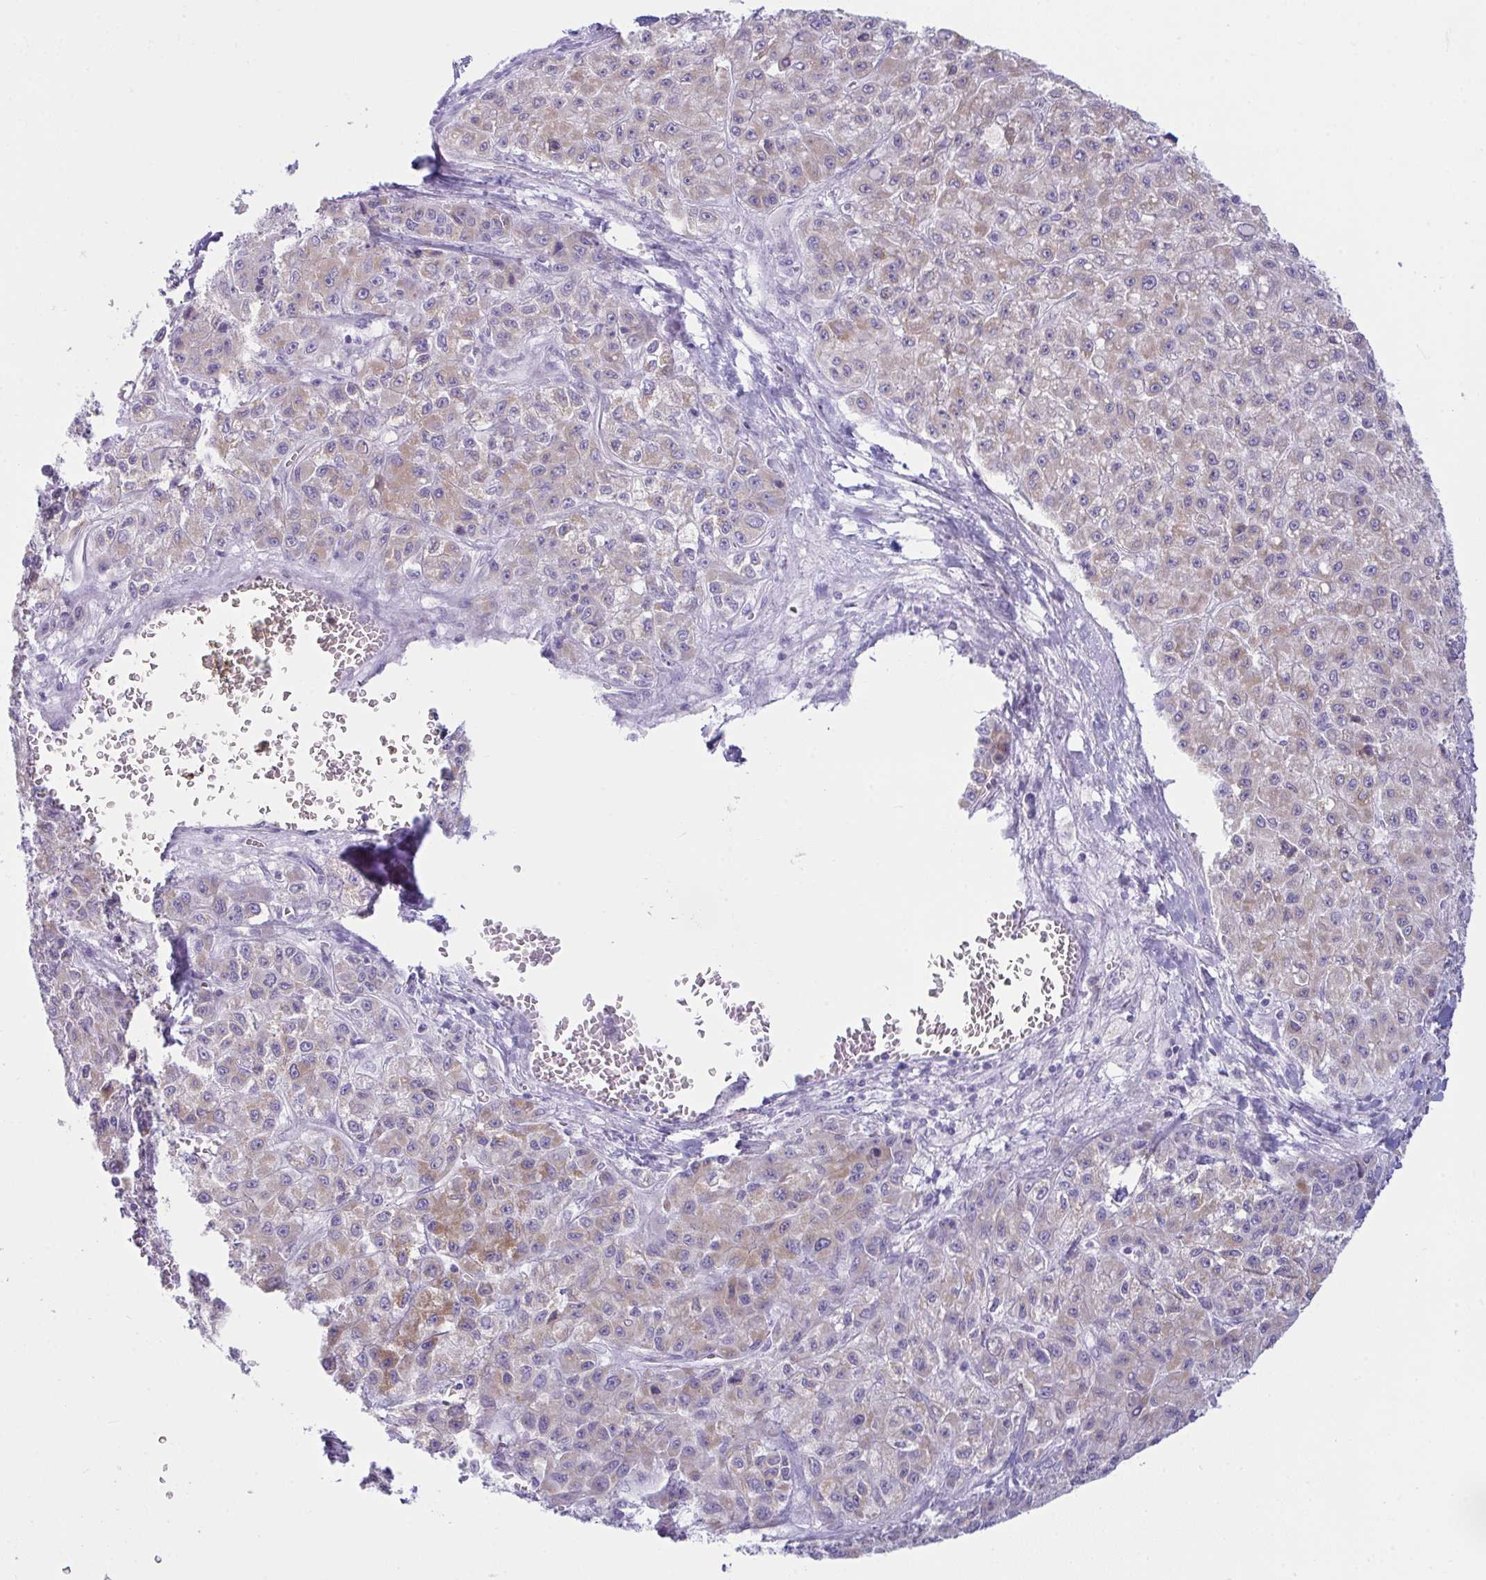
{"staining": {"intensity": "moderate", "quantity": "25%-75%", "location": "cytoplasmic/membranous"}, "tissue": "liver cancer", "cell_type": "Tumor cells", "image_type": "cancer", "snomed": [{"axis": "morphology", "description": "Carcinoma, Hepatocellular, NOS"}, {"axis": "topography", "description": "Liver"}], "caption": "This histopathology image shows IHC staining of human liver cancer (hepatocellular carcinoma), with medium moderate cytoplasmic/membranous staining in about 25%-75% of tumor cells.", "gene": "BBS1", "patient": {"sex": "male", "age": 70}}